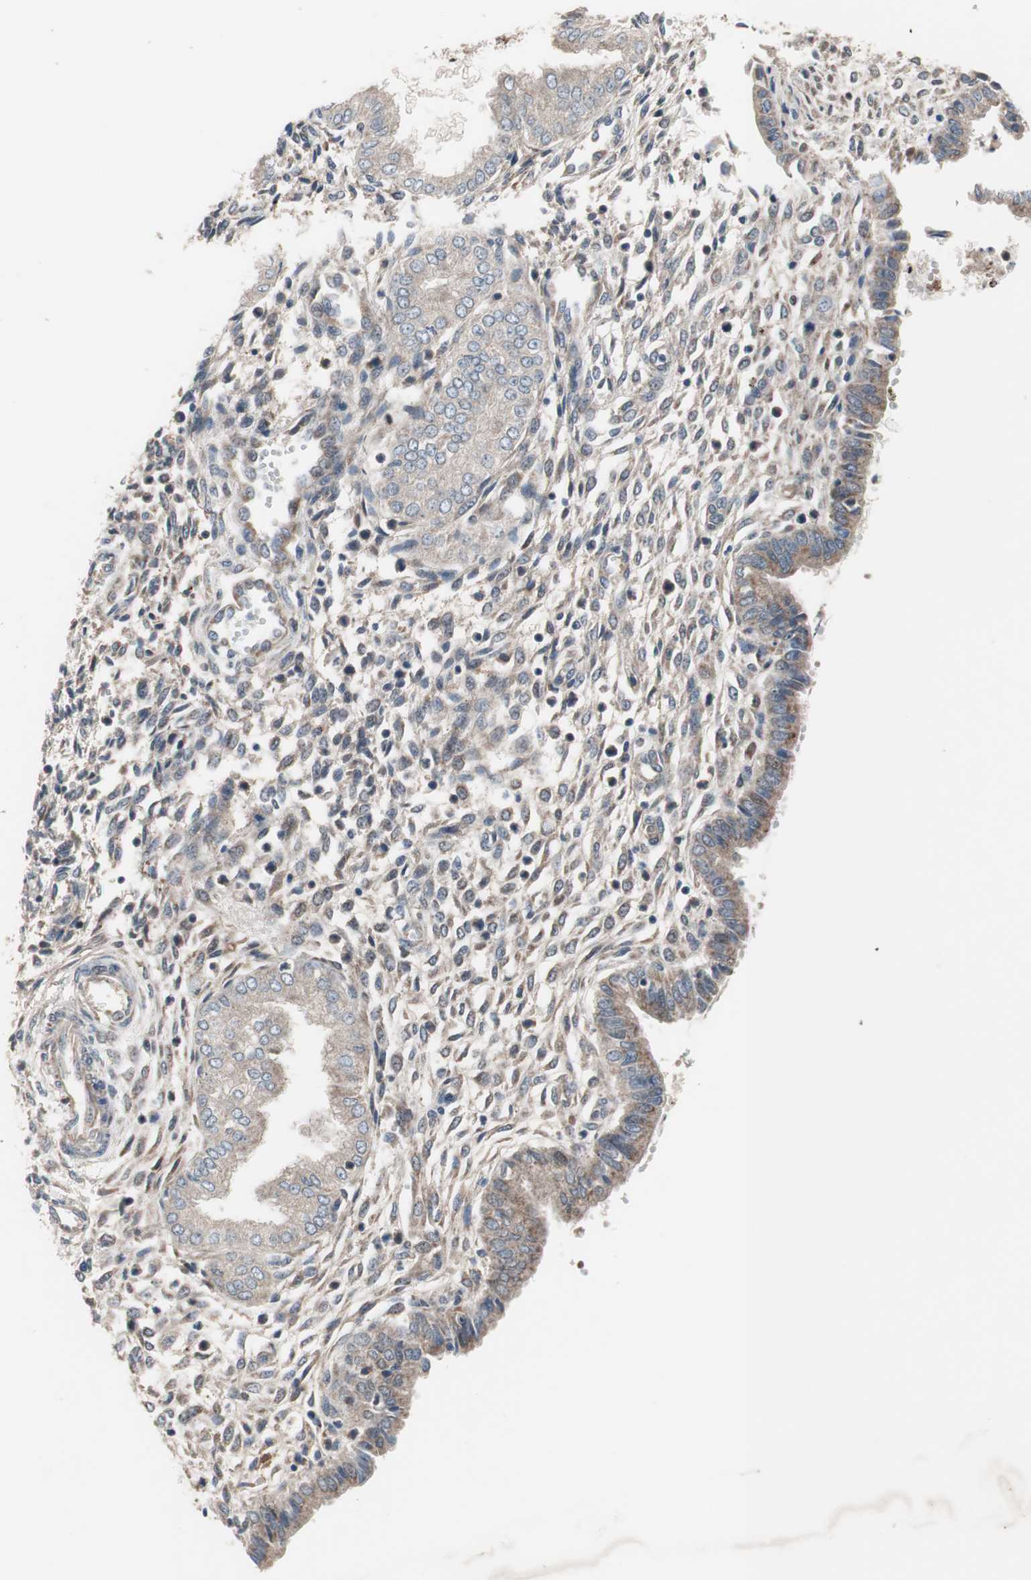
{"staining": {"intensity": "moderate", "quantity": "25%-75%", "location": "cytoplasmic/membranous"}, "tissue": "endometrium", "cell_type": "Cells in endometrial stroma", "image_type": "normal", "snomed": [{"axis": "morphology", "description": "Normal tissue, NOS"}, {"axis": "topography", "description": "Endometrium"}], "caption": "The photomicrograph reveals immunohistochemical staining of unremarkable endometrium. There is moderate cytoplasmic/membranous expression is identified in about 25%-75% of cells in endometrial stroma.", "gene": "HMBS", "patient": {"sex": "female", "age": 33}}